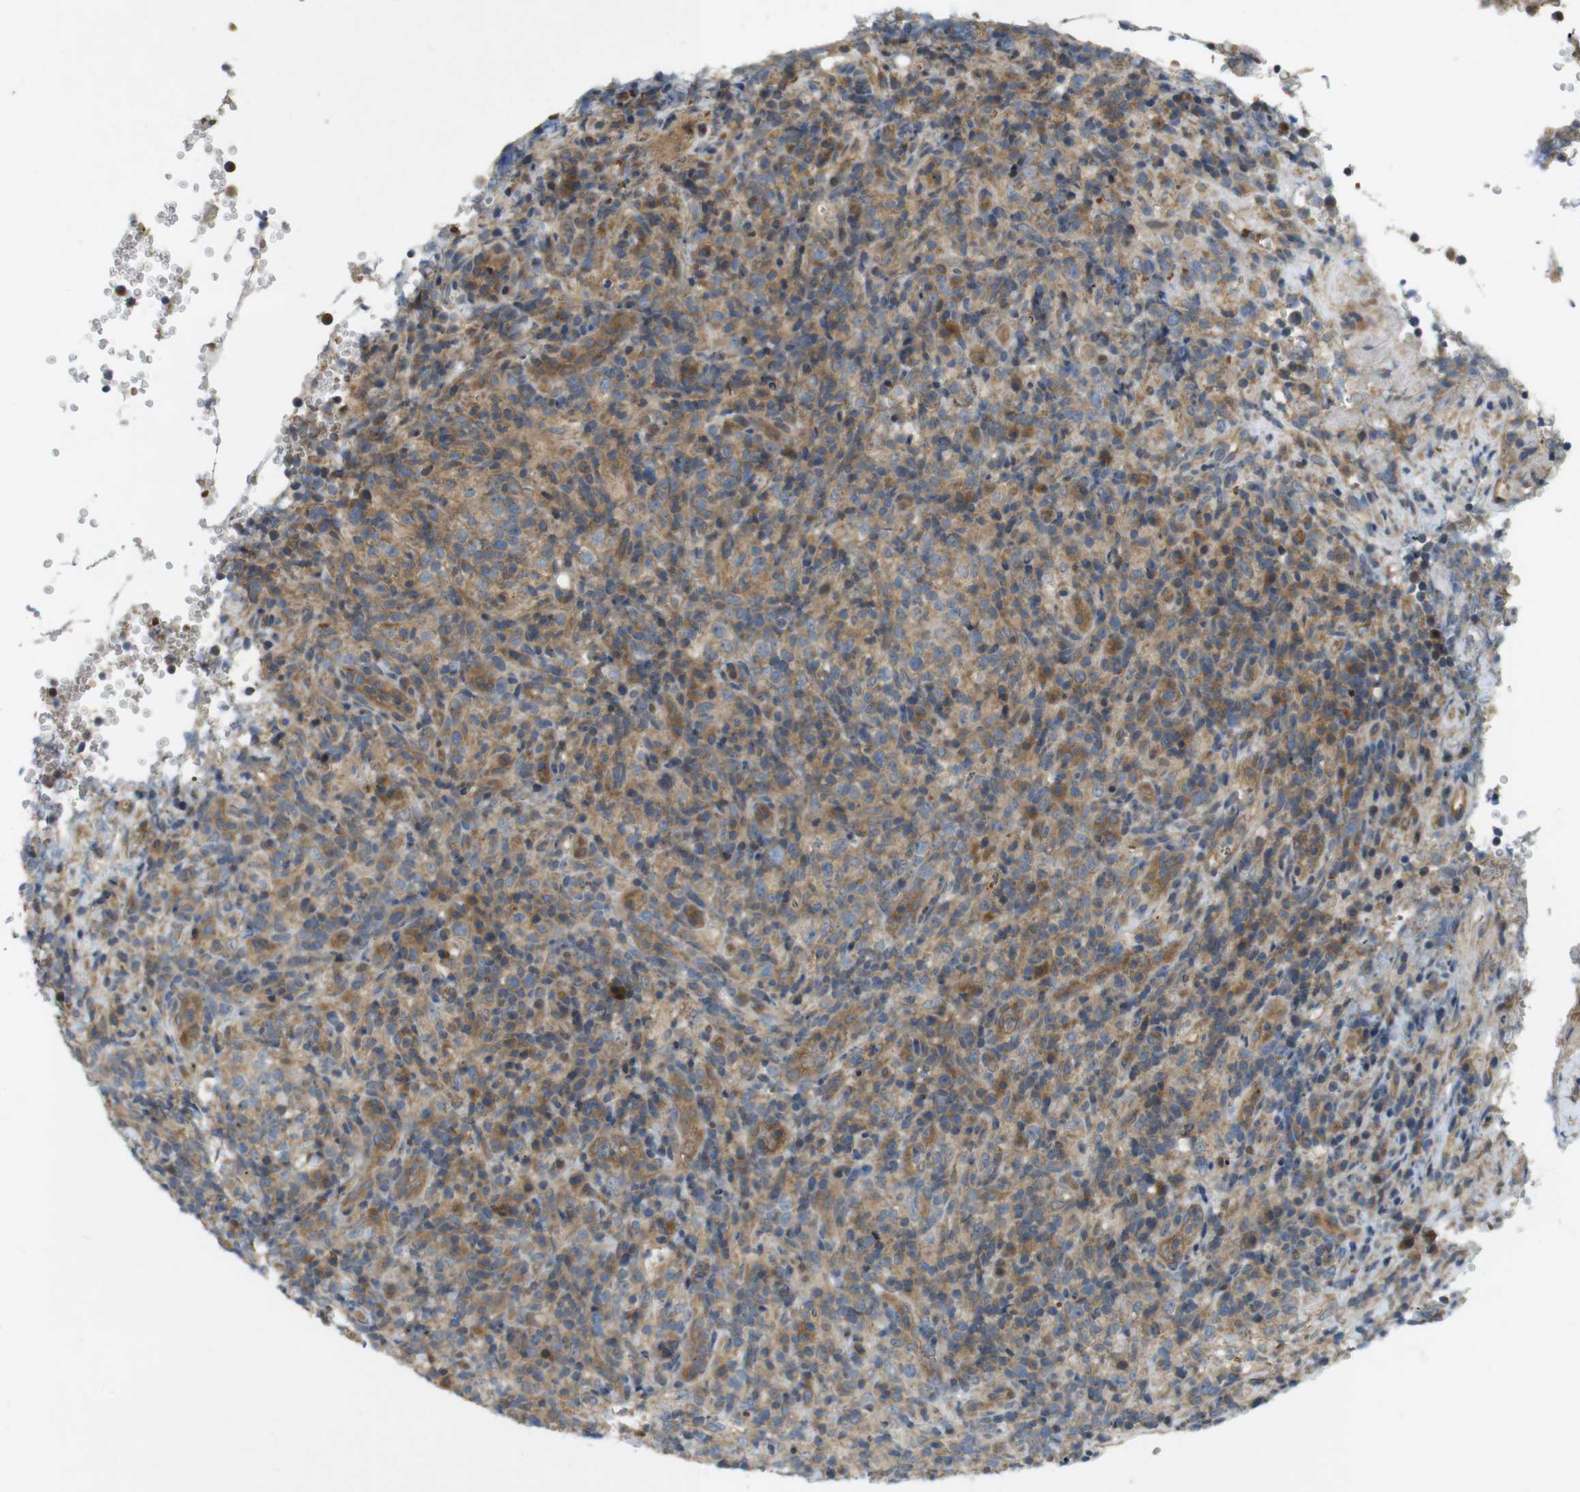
{"staining": {"intensity": "moderate", "quantity": "25%-75%", "location": "cytoplasmic/membranous"}, "tissue": "lymphoma", "cell_type": "Tumor cells", "image_type": "cancer", "snomed": [{"axis": "morphology", "description": "Malignant lymphoma, non-Hodgkin's type, High grade"}, {"axis": "topography", "description": "Lymph node"}], "caption": "A micrograph showing moderate cytoplasmic/membranous staining in approximately 25%-75% of tumor cells in malignant lymphoma, non-Hodgkin's type (high-grade), as visualized by brown immunohistochemical staining.", "gene": "CLTC", "patient": {"sex": "female", "age": 76}}